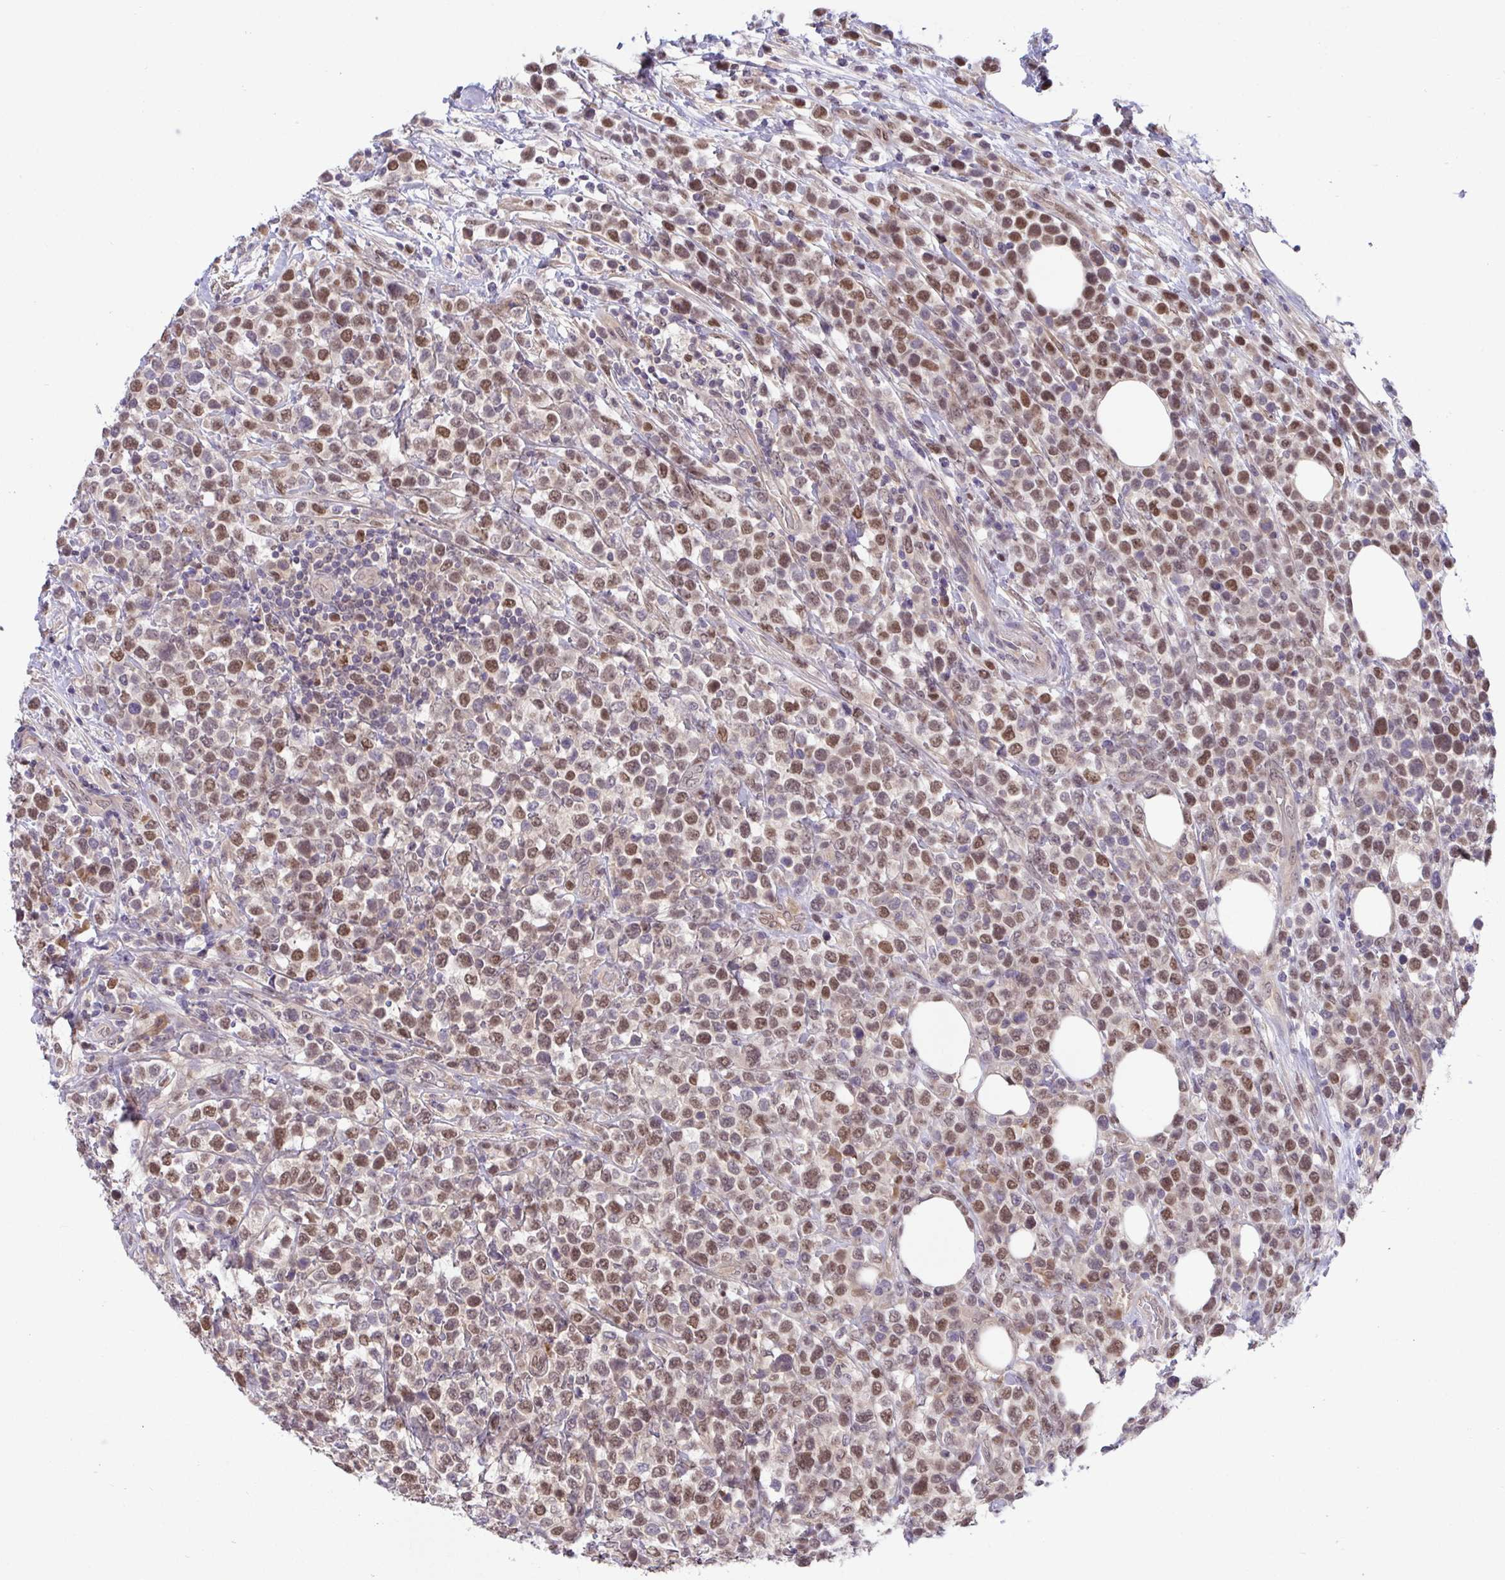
{"staining": {"intensity": "moderate", "quantity": ">75%", "location": "nuclear"}, "tissue": "lymphoma", "cell_type": "Tumor cells", "image_type": "cancer", "snomed": [{"axis": "morphology", "description": "Malignant lymphoma, non-Hodgkin's type, High grade"}, {"axis": "topography", "description": "Soft tissue"}], "caption": "A brown stain labels moderate nuclear positivity of a protein in lymphoma tumor cells.", "gene": "ZNF444", "patient": {"sex": "female", "age": 56}}